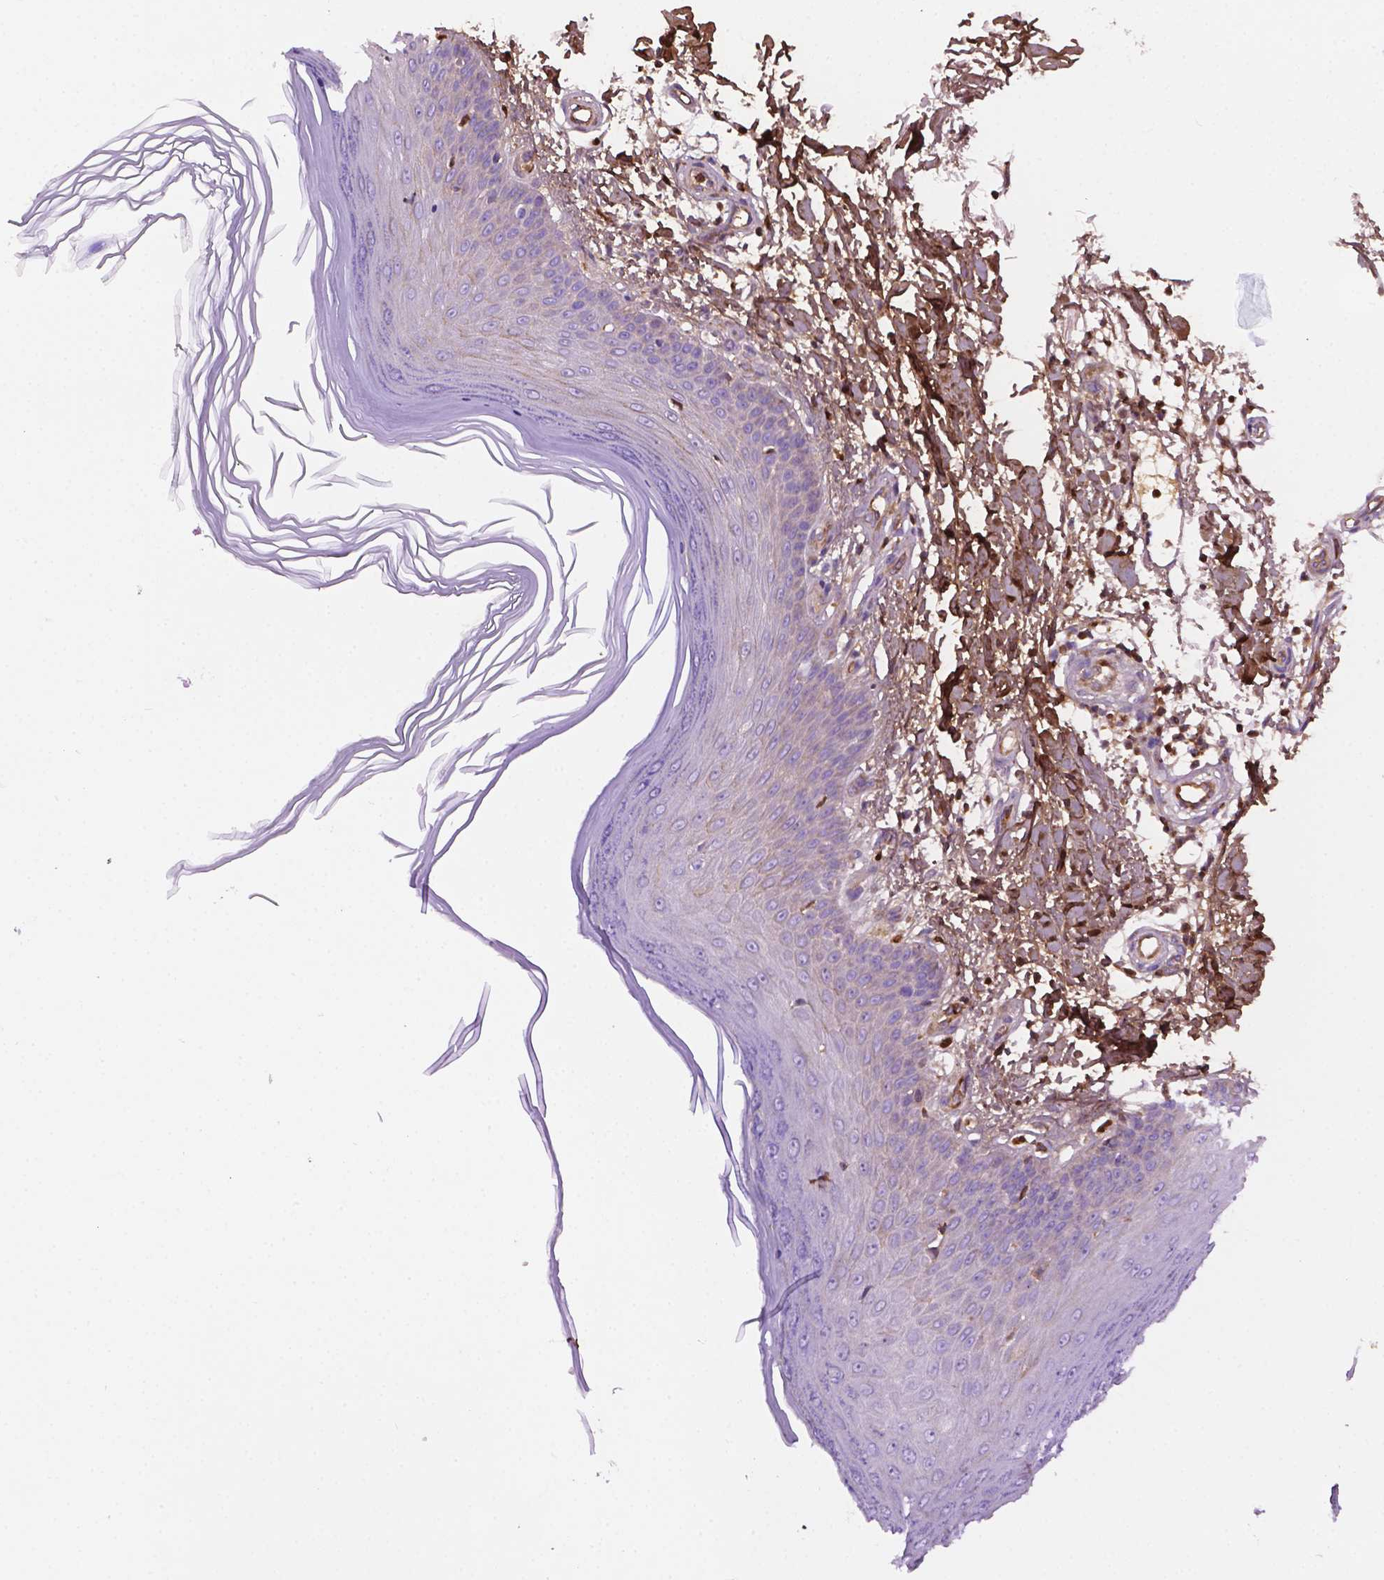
{"staining": {"intensity": "moderate", "quantity": ">75%", "location": "cytoplasmic/membranous,nuclear"}, "tissue": "skin", "cell_type": "Fibroblasts", "image_type": "normal", "snomed": [{"axis": "morphology", "description": "Normal tissue, NOS"}, {"axis": "topography", "description": "Skin"}], "caption": "Skin stained with immunohistochemistry (IHC) exhibits moderate cytoplasmic/membranous,nuclear positivity in approximately >75% of fibroblasts.", "gene": "DCN", "patient": {"sex": "female", "age": 62}}